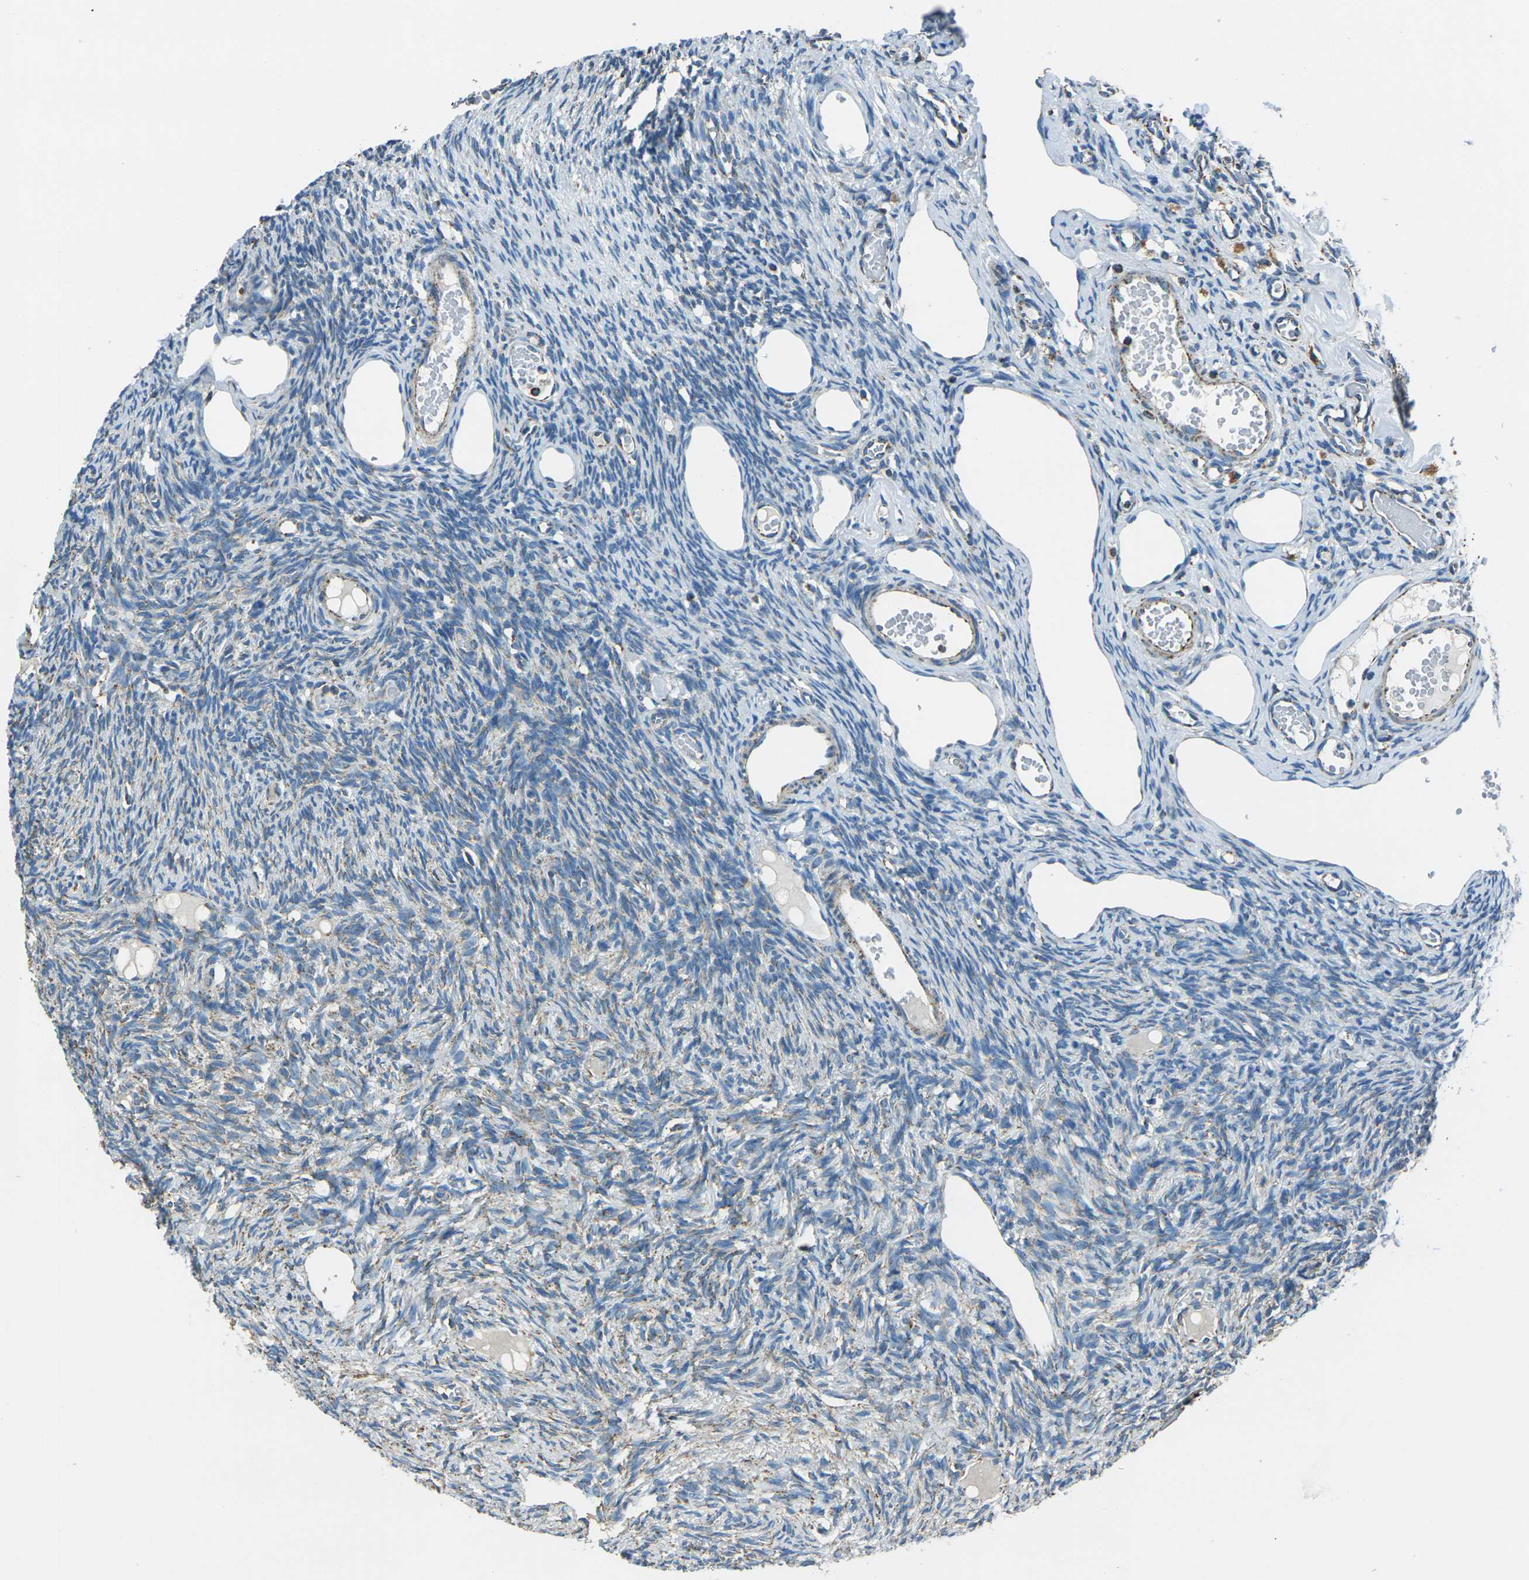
{"staining": {"intensity": "weak", "quantity": "25%-75%", "location": "cytoplasmic/membranous"}, "tissue": "ovary", "cell_type": "Ovarian stroma cells", "image_type": "normal", "snomed": [{"axis": "morphology", "description": "Normal tissue, NOS"}, {"axis": "topography", "description": "Ovary"}], "caption": "About 25%-75% of ovarian stroma cells in normal ovary exhibit weak cytoplasmic/membranous protein expression as visualized by brown immunohistochemical staining.", "gene": "IRF3", "patient": {"sex": "female", "age": 33}}